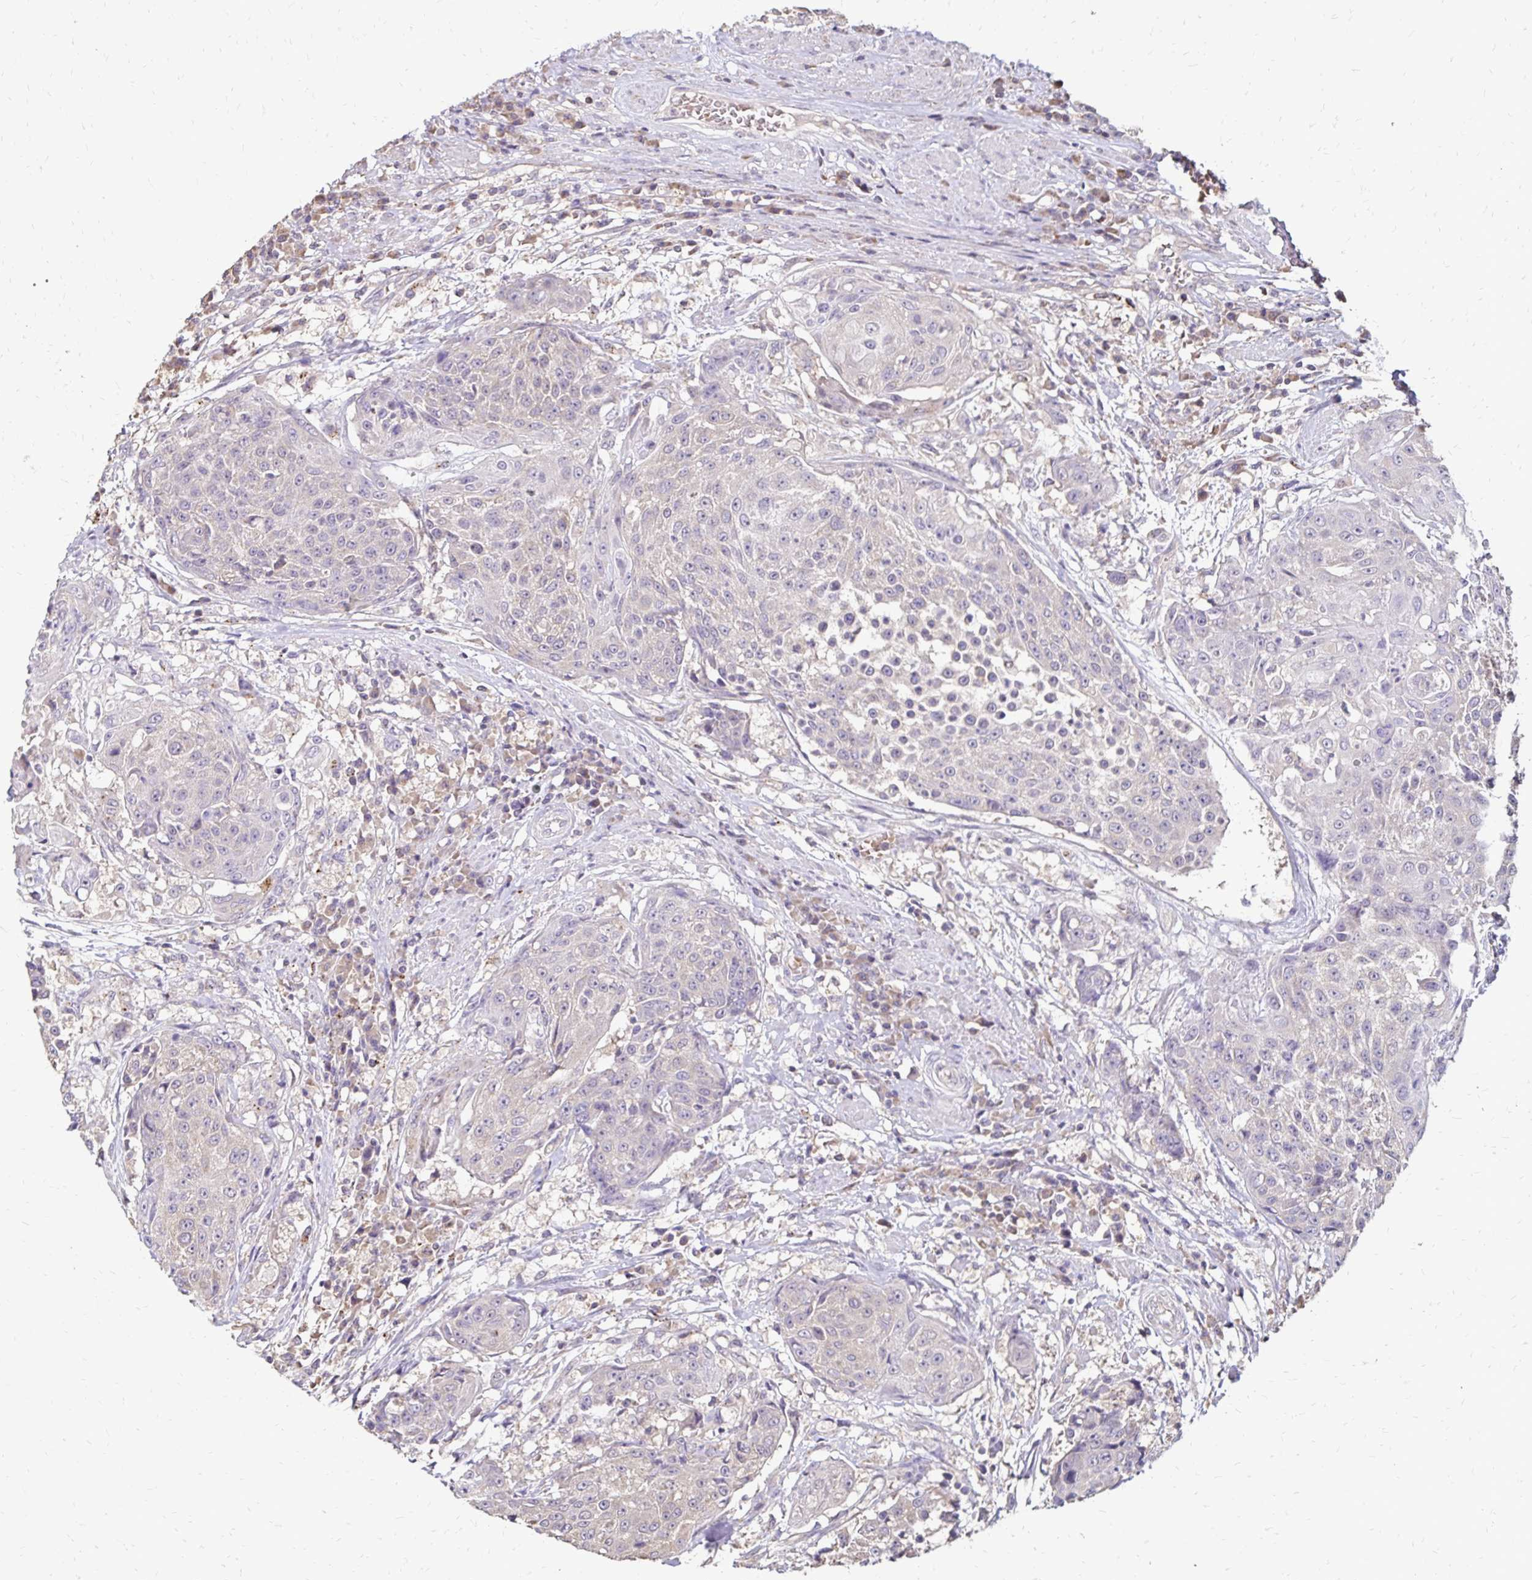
{"staining": {"intensity": "negative", "quantity": "none", "location": "none"}, "tissue": "urothelial cancer", "cell_type": "Tumor cells", "image_type": "cancer", "snomed": [{"axis": "morphology", "description": "Urothelial carcinoma, High grade"}, {"axis": "topography", "description": "Urinary bladder"}], "caption": "Urothelial carcinoma (high-grade) was stained to show a protein in brown. There is no significant expression in tumor cells. (DAB (3,3'-diaminobenzidine) immunohistochemistry (IHC), high magnification).", "gene": "EMC10", "patient": {"sex": "female", "age": 63}}